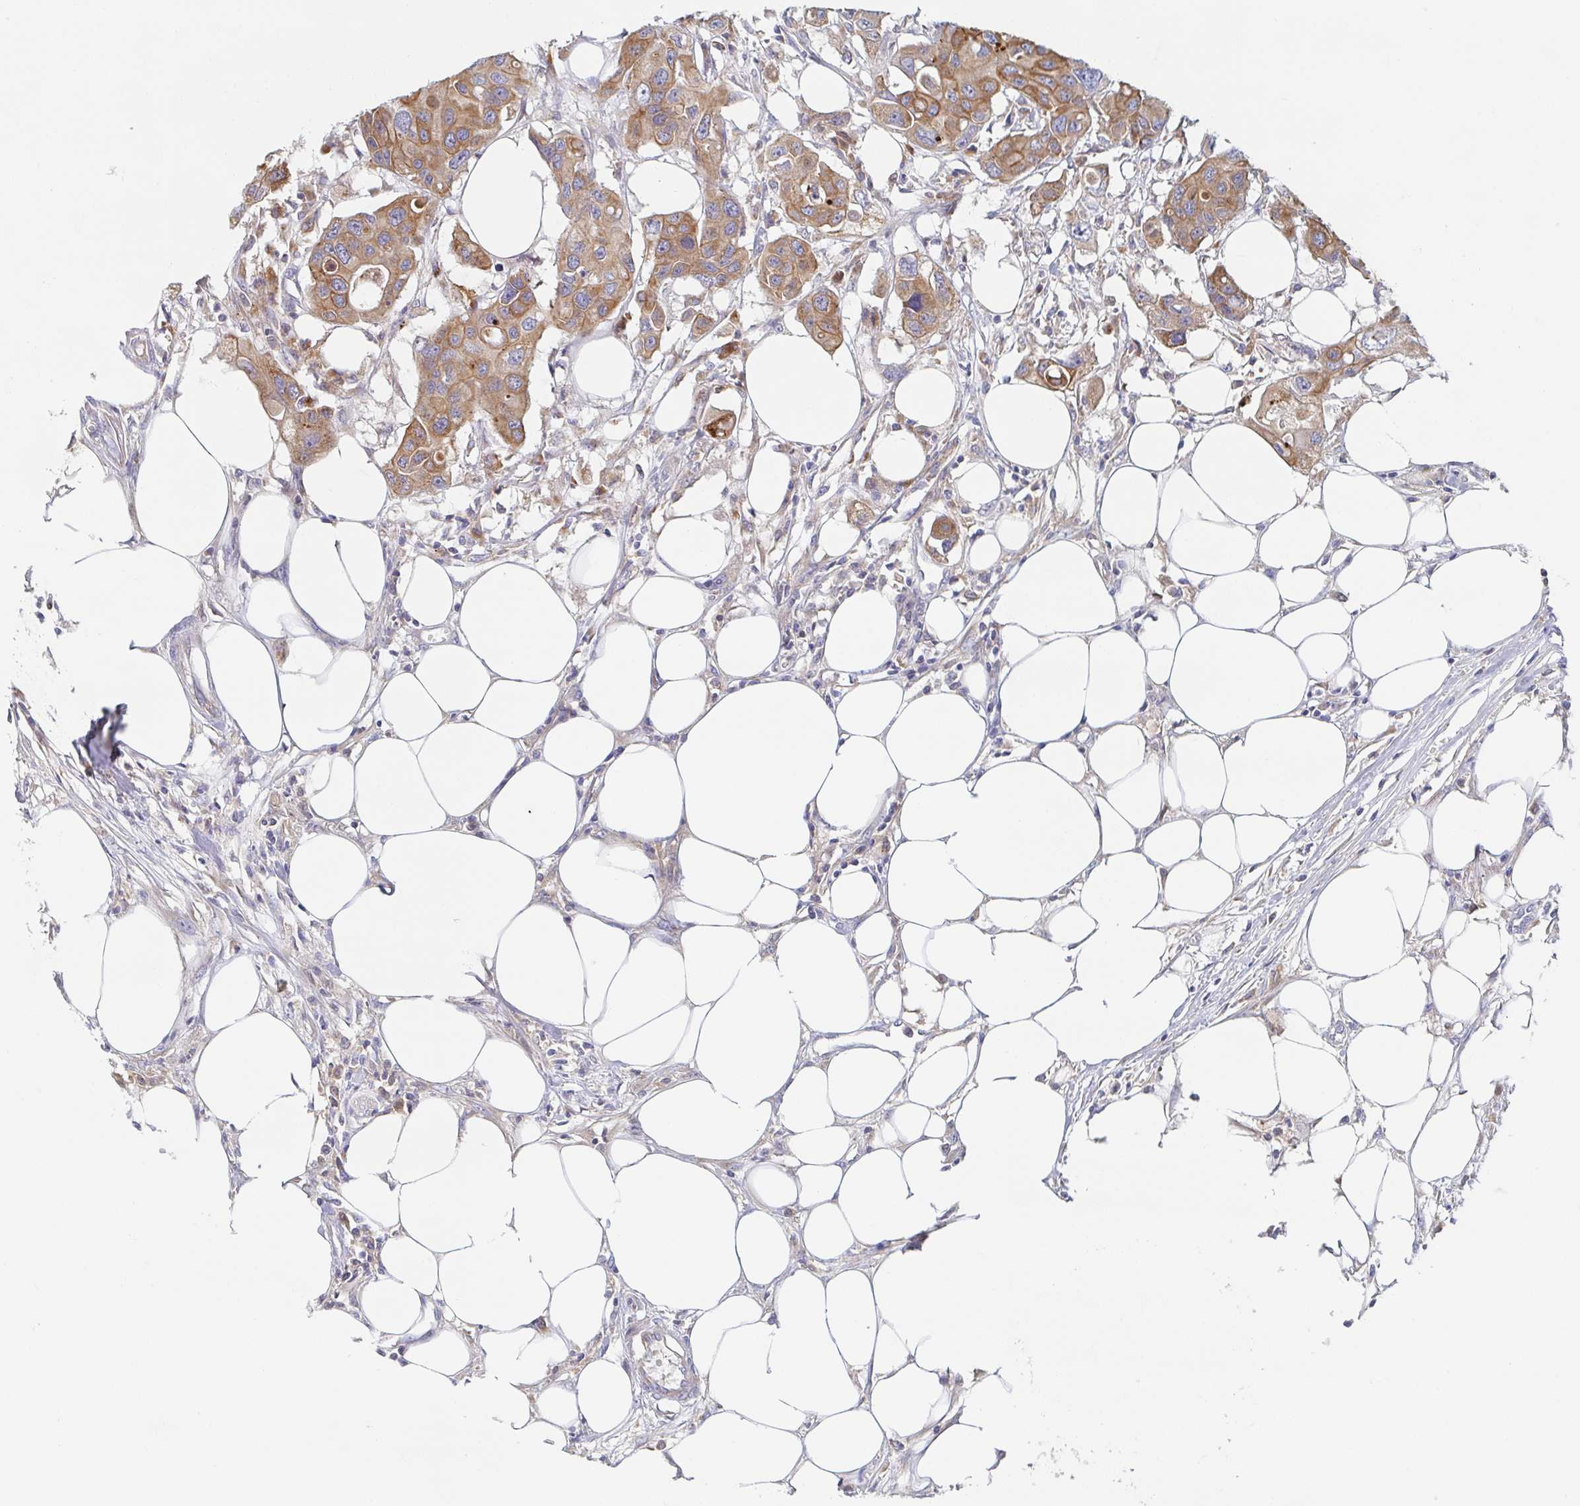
{"staining": {"intensity": "moderate", "quantity": ">75%", "location": "cytoplasmic/membranous"}, "tissue": "colorectal cancer", "cell_type": "Tumor cells", "image_type": "cancer", "snomed": [{"axis": "morphology", "description": "Adenocarcinoma, NOS"}, {"axis": "topography", "description": "Colon"}], "caption": "Protein positivity by immunohistochemistry (IHC) reveals moderate cytoplasmic/membranous positivity in approximately >75% of tumor cells in colorectal cancer (adenocarcinoma).", "gene": "TUFT1", "patient": {"sex": "male", "age": 77}}